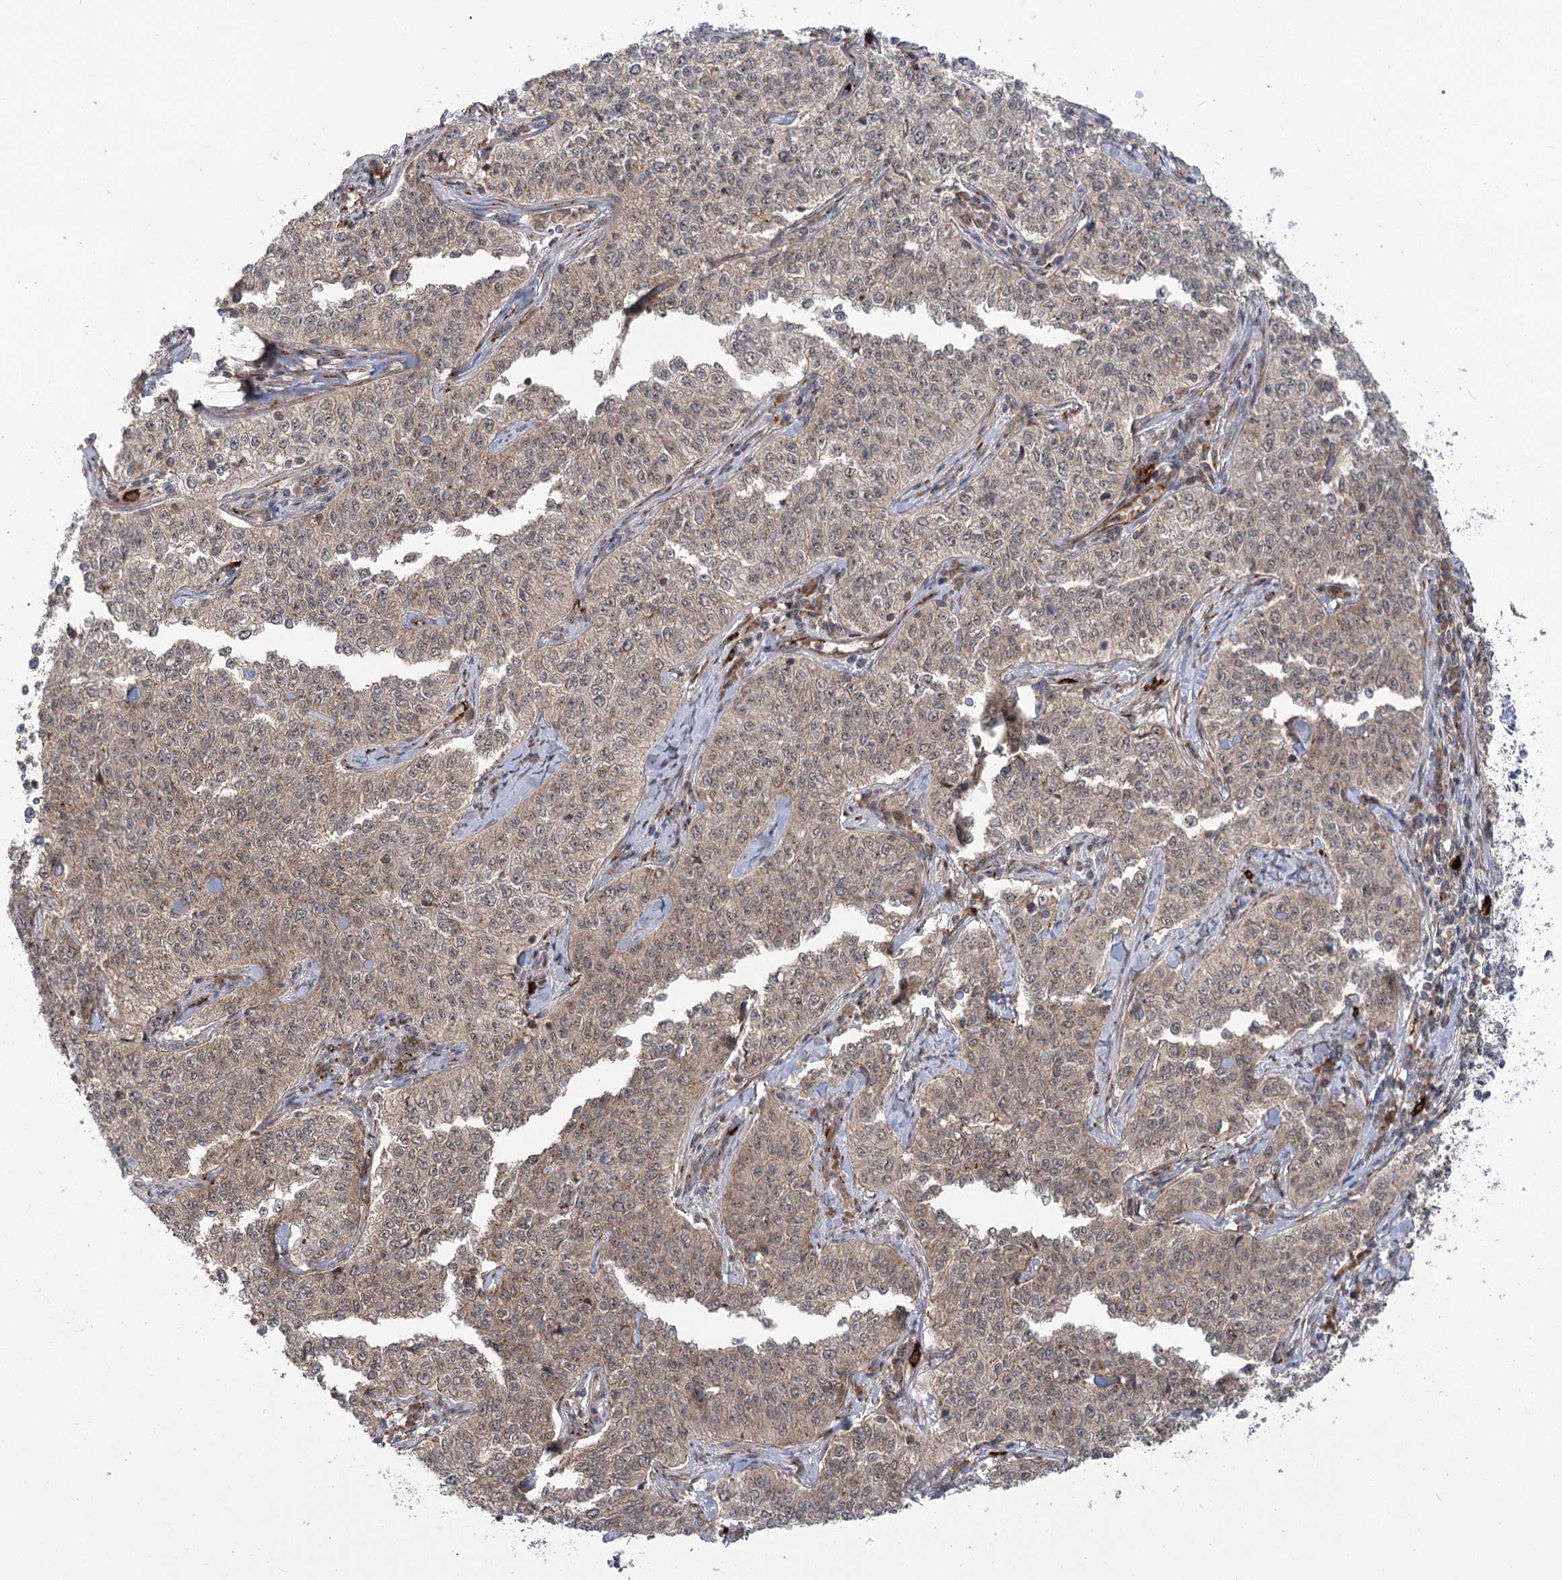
{"staining": {"intensity": "weak", "quantity": "25%-75%", "location": "nuclear"}, "tissue": "cervical cancer", "cell_type": "Tumor cells", "image_type": "cancer", "snomed": [{"axis": "morphology", "description": "Squamous cell carcinoma, NOS"}, {"axis": "topography", "description": "Cervix"}], "caption": "Immunohistochemical staining of human cervical cancer demonstrates weak nuclear protein staining in approximately 25%-75% of tumor cells.", "gene": "CARD19", "patient": {"sex": "female", "age": 35}}